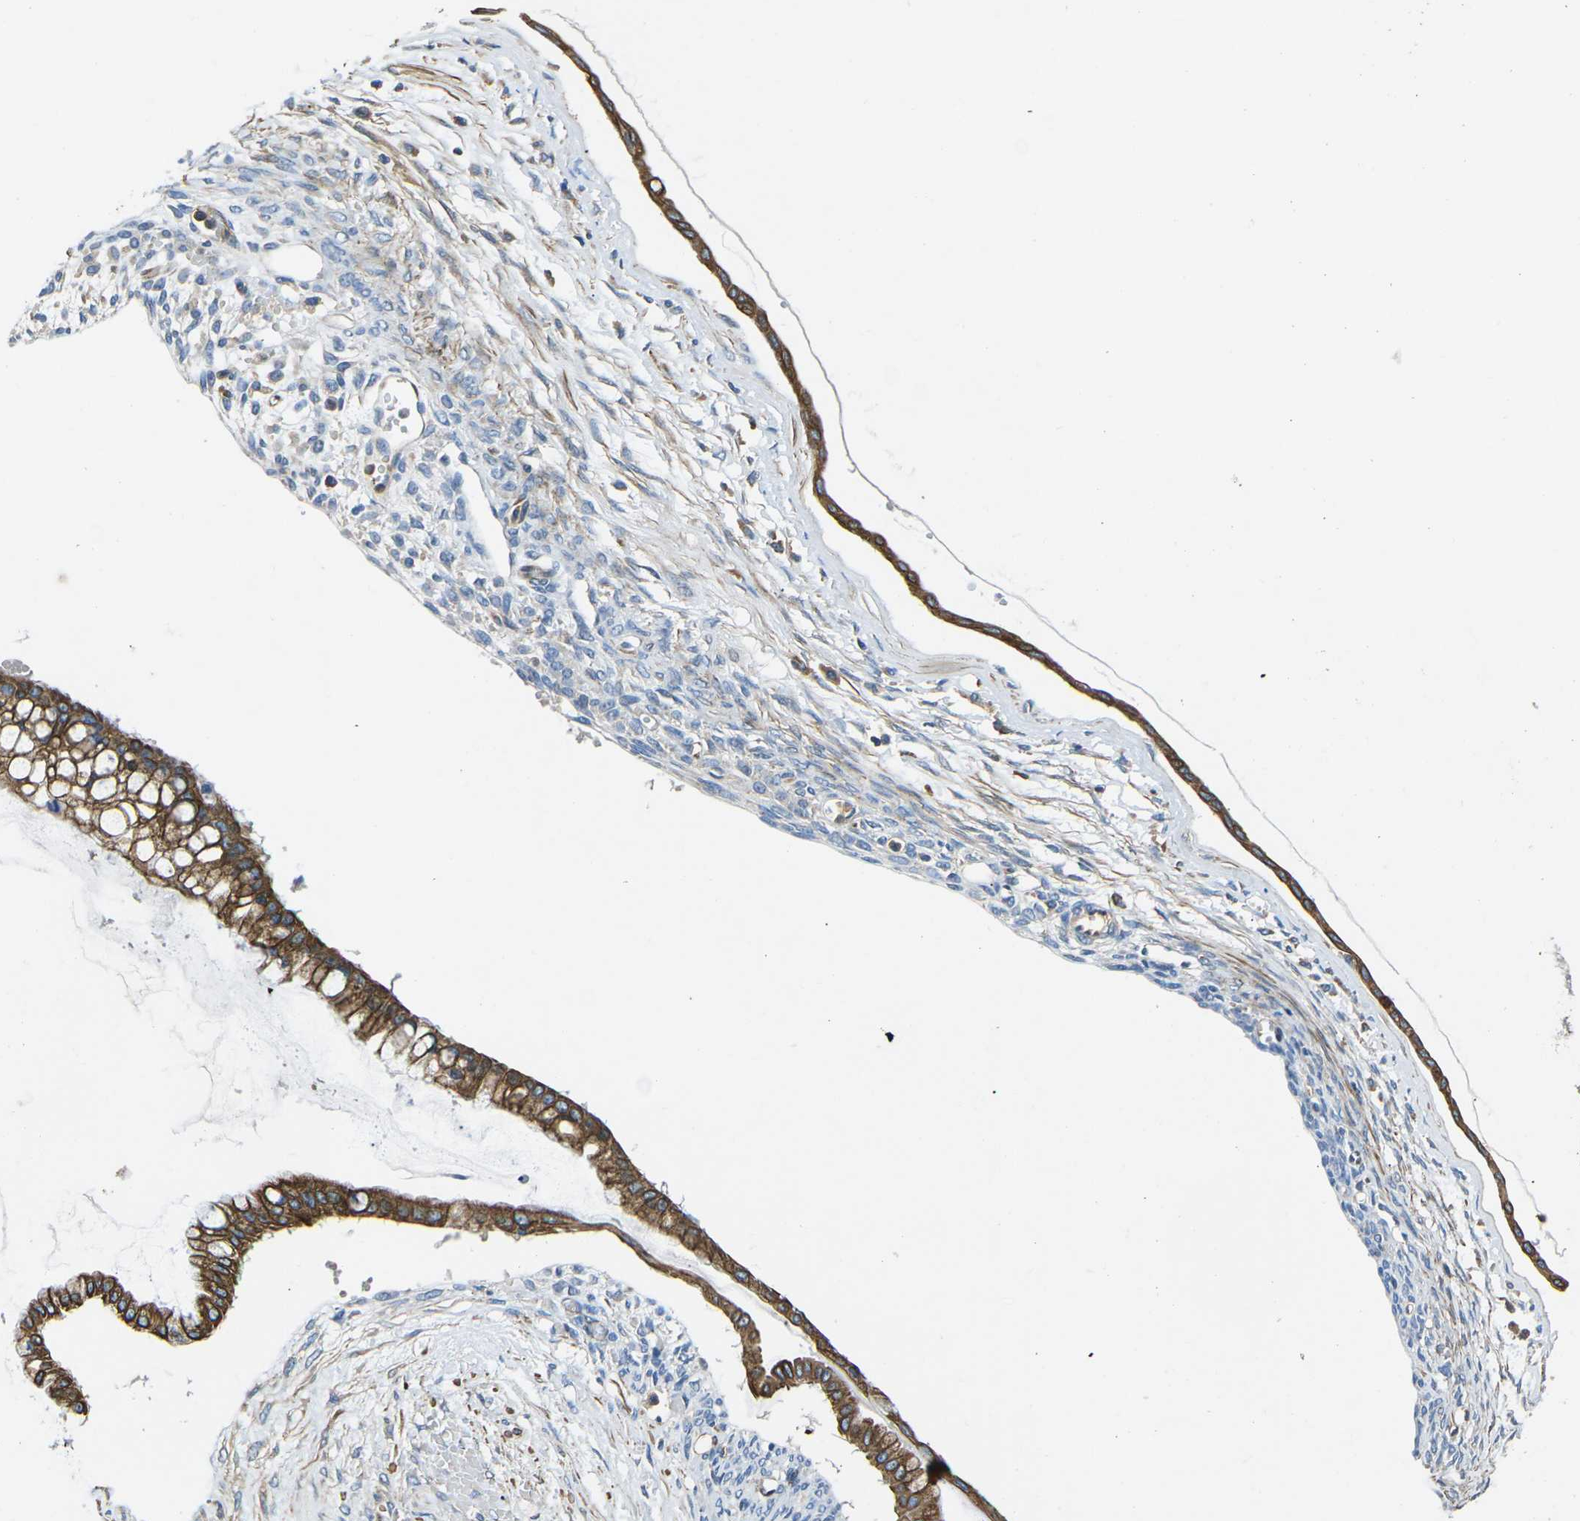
{"staining": {"intensity": "strong", "quantity": ">75%", "location": "cytoplasmic/membranous"}, "tissue": "ovarian cancer", "cell_type": "Tumor cells", "image_type": "cancer", "snomed": [{"axis": "morphology", "description": "Cystadenocarcinoma, mucinous, NOS"}, {"axis": "topography", "description": "Ovary"}], "caption": "High-power microscopy captured an IHC micrograph of ovarian cancer (mucinous cystadenocarcinoma), revealing strong cytoplasmic/membranous expression in approximately >75% of tumor cells.", "gene": "KCNJ15", "patient": {"sex": "female", "age": 73}}